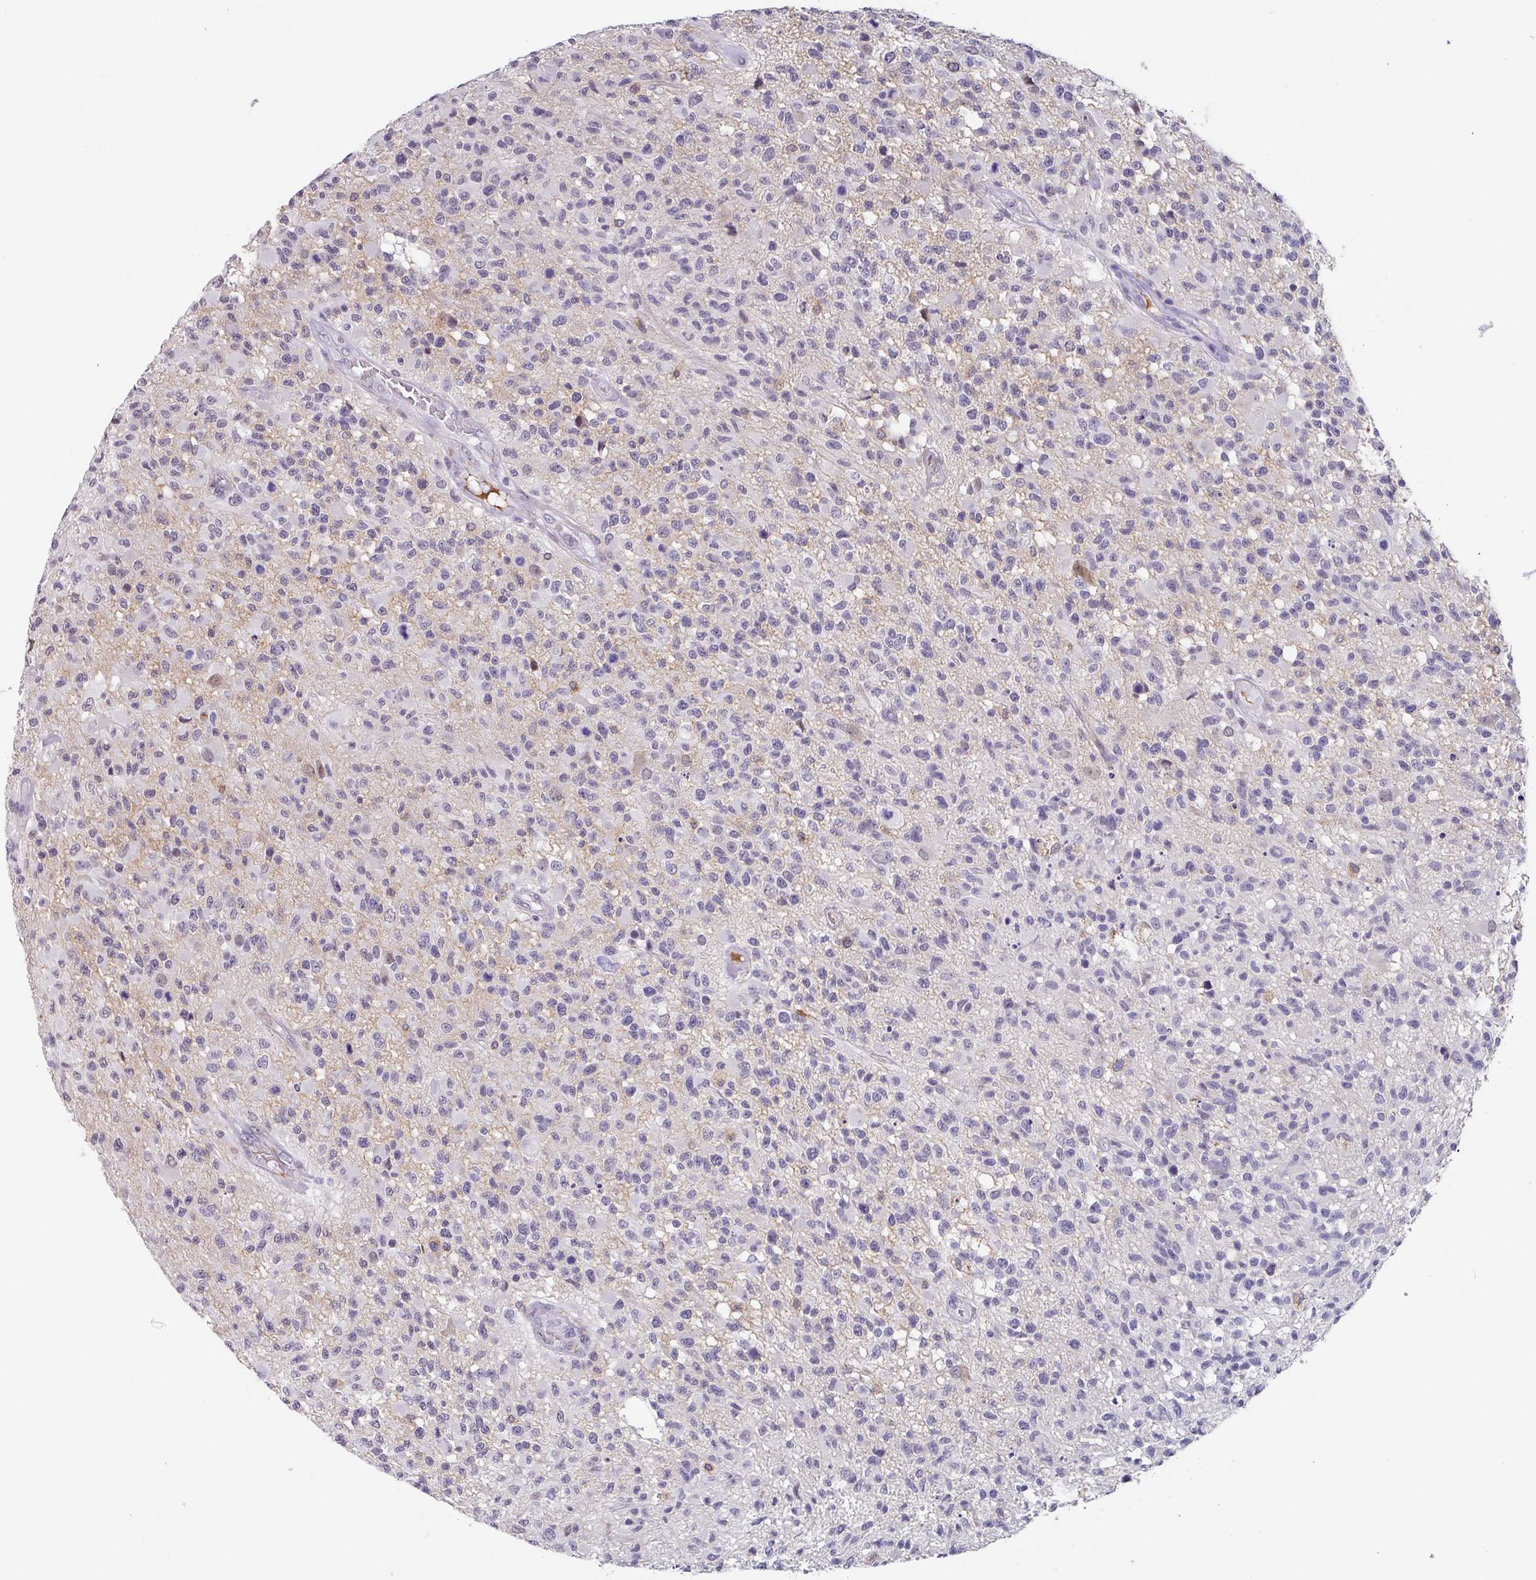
{"staining": {"intensity": "negative", "quantity": "none", "location": "none"}, "tissue": "glioma", "cell_type": "Tumor cells", "image_type": "cancer", "snomed": [{"axis": "morphology", "description": "Glioma, malignant, High grade"}, {"axis": "morphology", "description": "Glioblastoma, NOS"}, {"axis": "topography", "description": "Brain"}], "caption": "IHC image of glioma stained for a protein (brown), which demonstrates no staining in tumor cells.", "gene": "C1QB", "patient": {"sex": "male", "age": 60}}